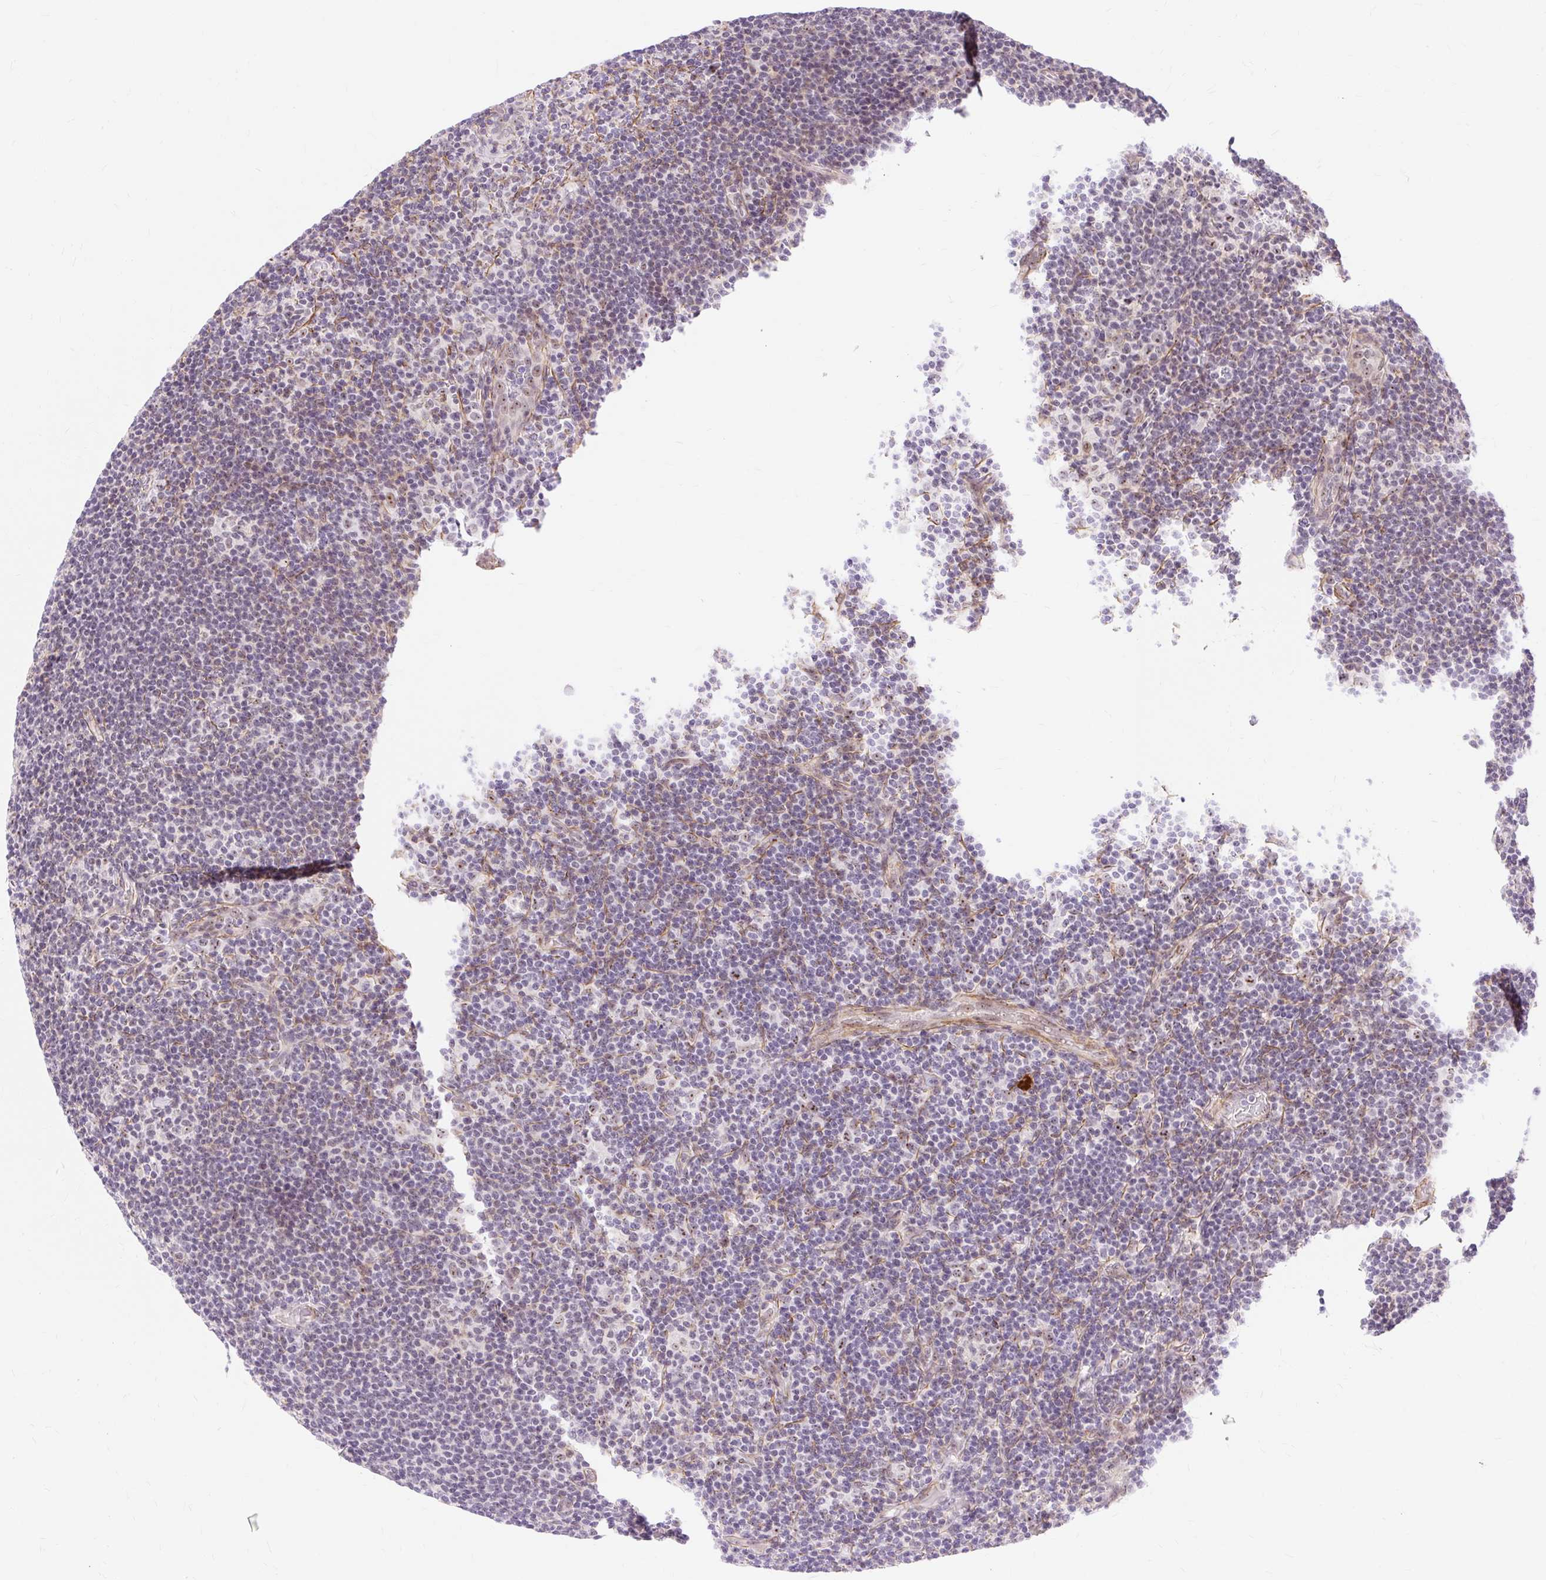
{"staining": {"intensity": "moderate", "quantity": ">75%", "location": "nuclear"}, "tissue": "lymphoma", "cell_type": "Tumor cells", "image_type": "cancer", "snomed": [{"axis": "morphology", "description": "Hodgkin's disease, NOS"}, {"axis": "topography", "description": "Lymph node"}], "caption": "The histopathology image displays staining of Hodgkin's disease, revealing moderate nuclear protein expression (brown color) within tumor cells.", "gene": "OBP2A", "patient": {"sex": "female", "age": 57}}